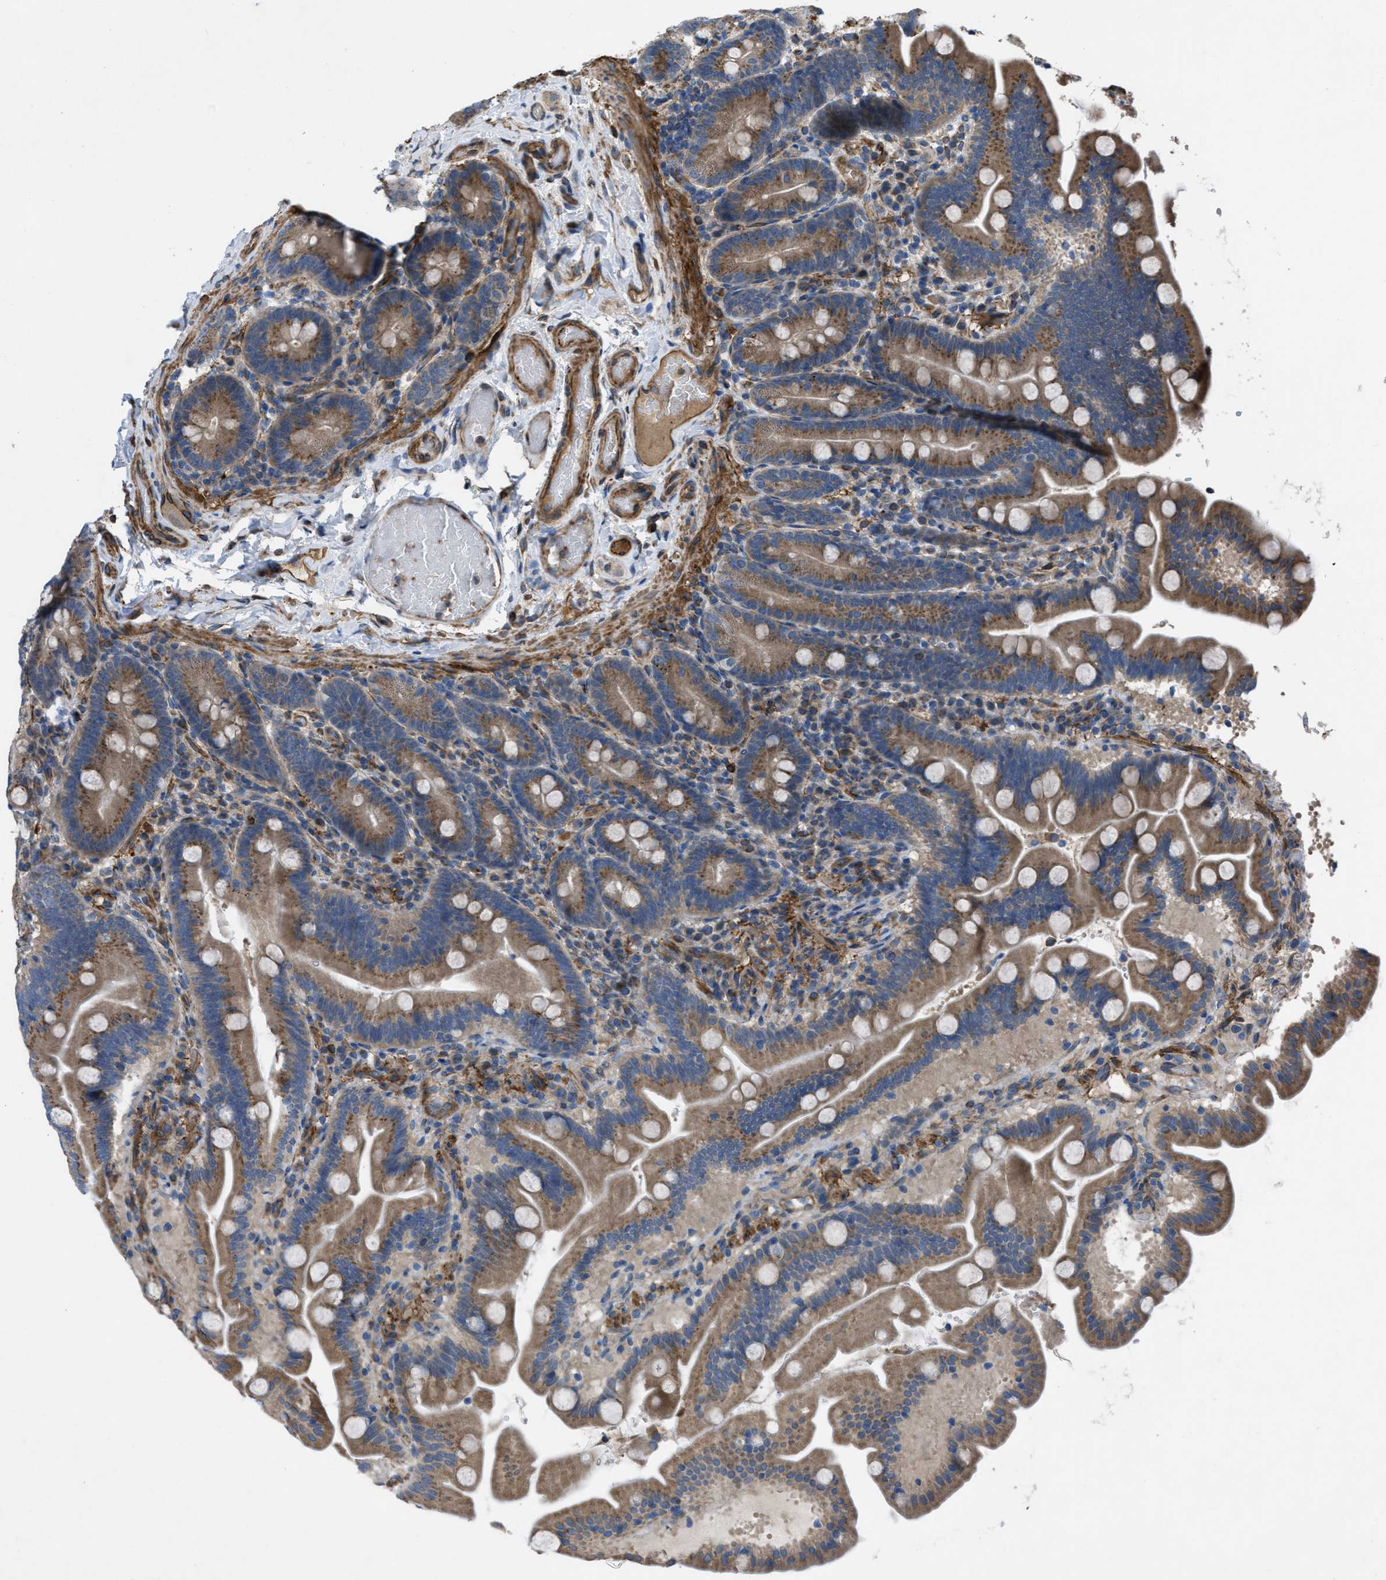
{"staining": {"intensity": "moderate", "quantity": ">75%", "location": "cytoplasmic/membranous"}, "tissue": "duodenum", "cell_type": "Glandular cells", "image_type": "normal", "snomed": [{"axis": "morphology", "description": "Normal tissue, NOS"}, {"axis": "topography", "description": "Duodenum"}], "caption": "IHC staining of benign duodenum, which reveals medium levels of moderate cytoplasmic/membranous staining in about >75% of glandular cells indicating moderate cytoplasmic/membranous protein expression. The staining was performed using DAB (3,3'-diaminobenzidine) (brown) for protein detection and nuclei were counterstained in hematoxylin (blue).", "gene": "SLC6A9", "patient": {"sex": "male", "age": 54}}